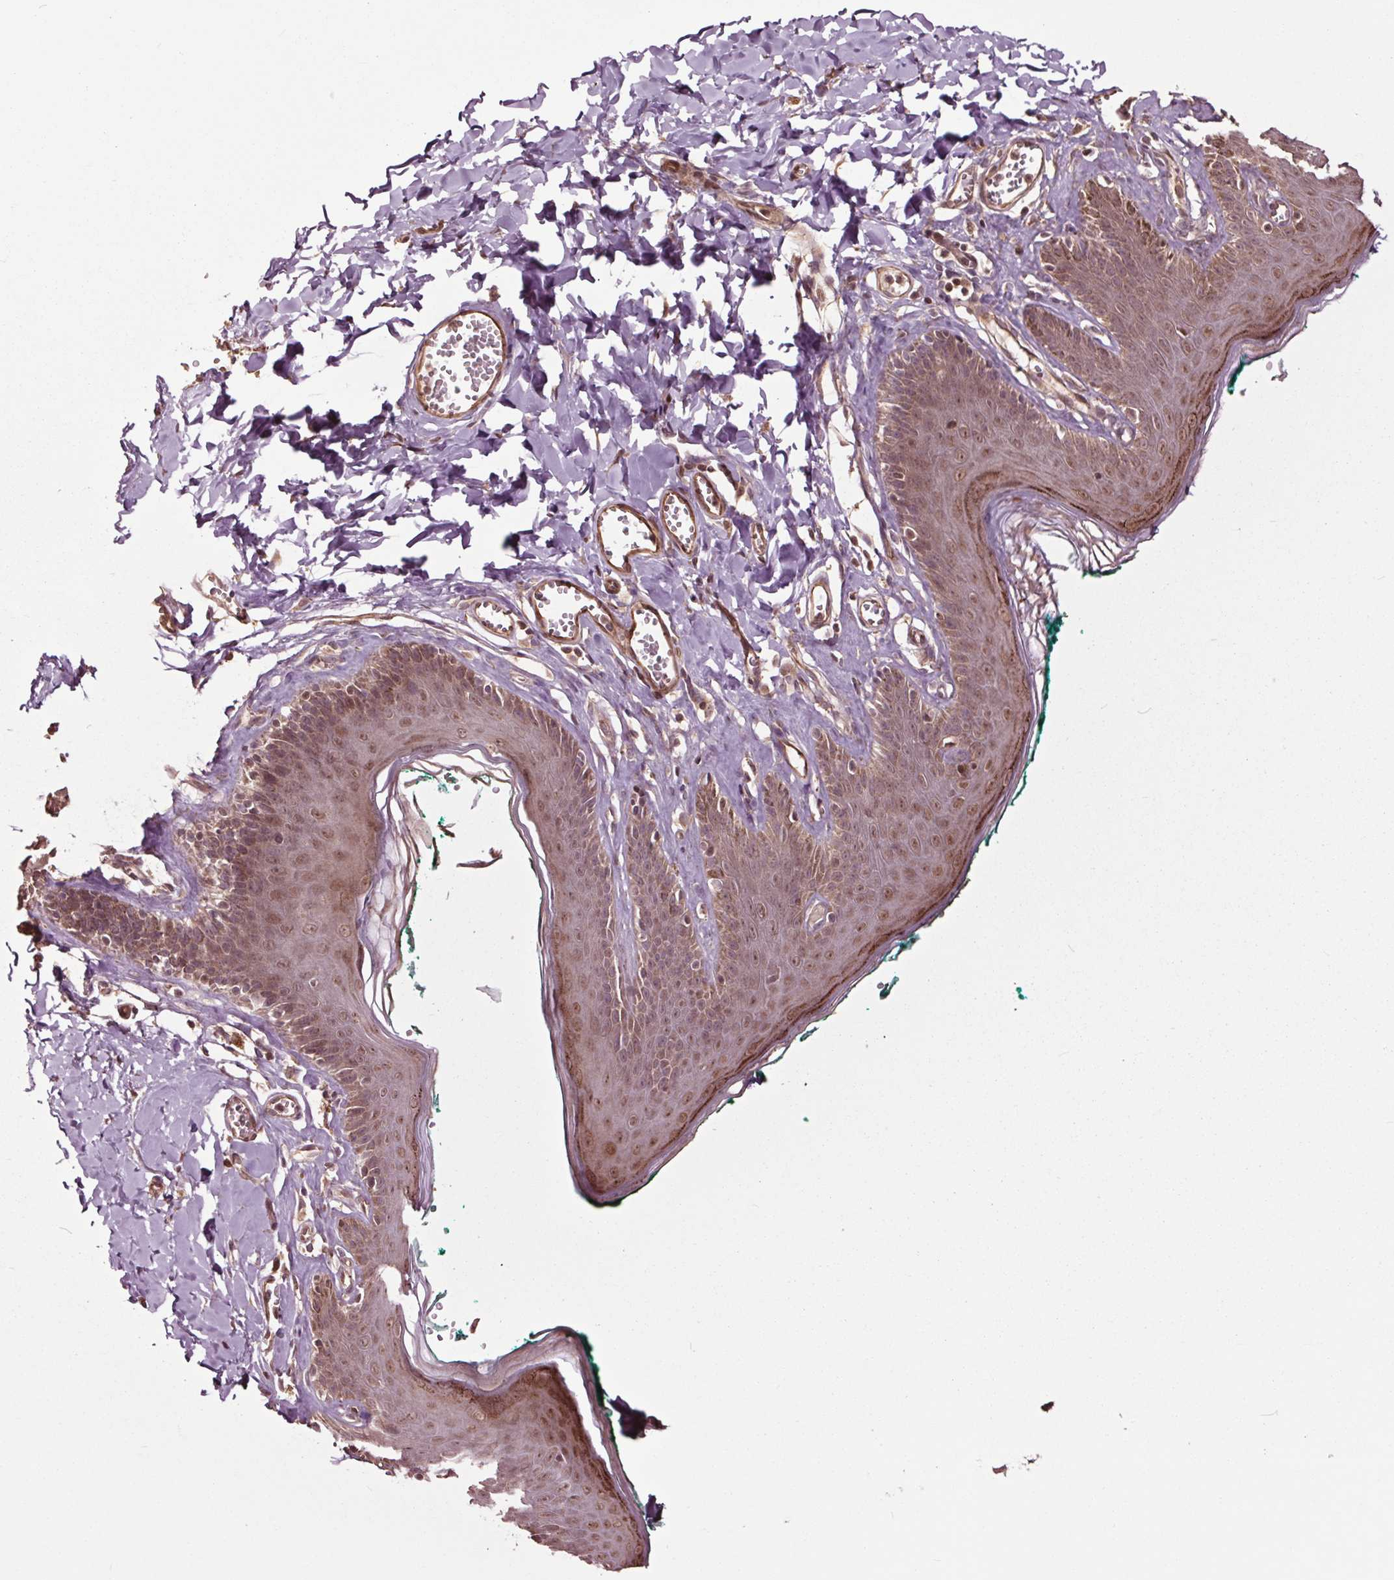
{"staining": {"intensity": "moderate", "quantity": ">75%", "location": "nuclear"}, "tissue": "skin", "cell_type": "Epidermal cells", "image_type": "normal", "snomed": [{"axis": "morphology", "description": "Normal tissue, NOS"}, {"axis": "topography", "description": "Vulva"}, {"axis": "topography", "description": "Peripheral nerve tissue"}], "caption": "The image displays staining of unremarkable skin, revealing moderate nuclear protein staining (brown color) within epidermal cells.", "gene": "CEP95", "patient": {"sex": "female", "age": 66}}